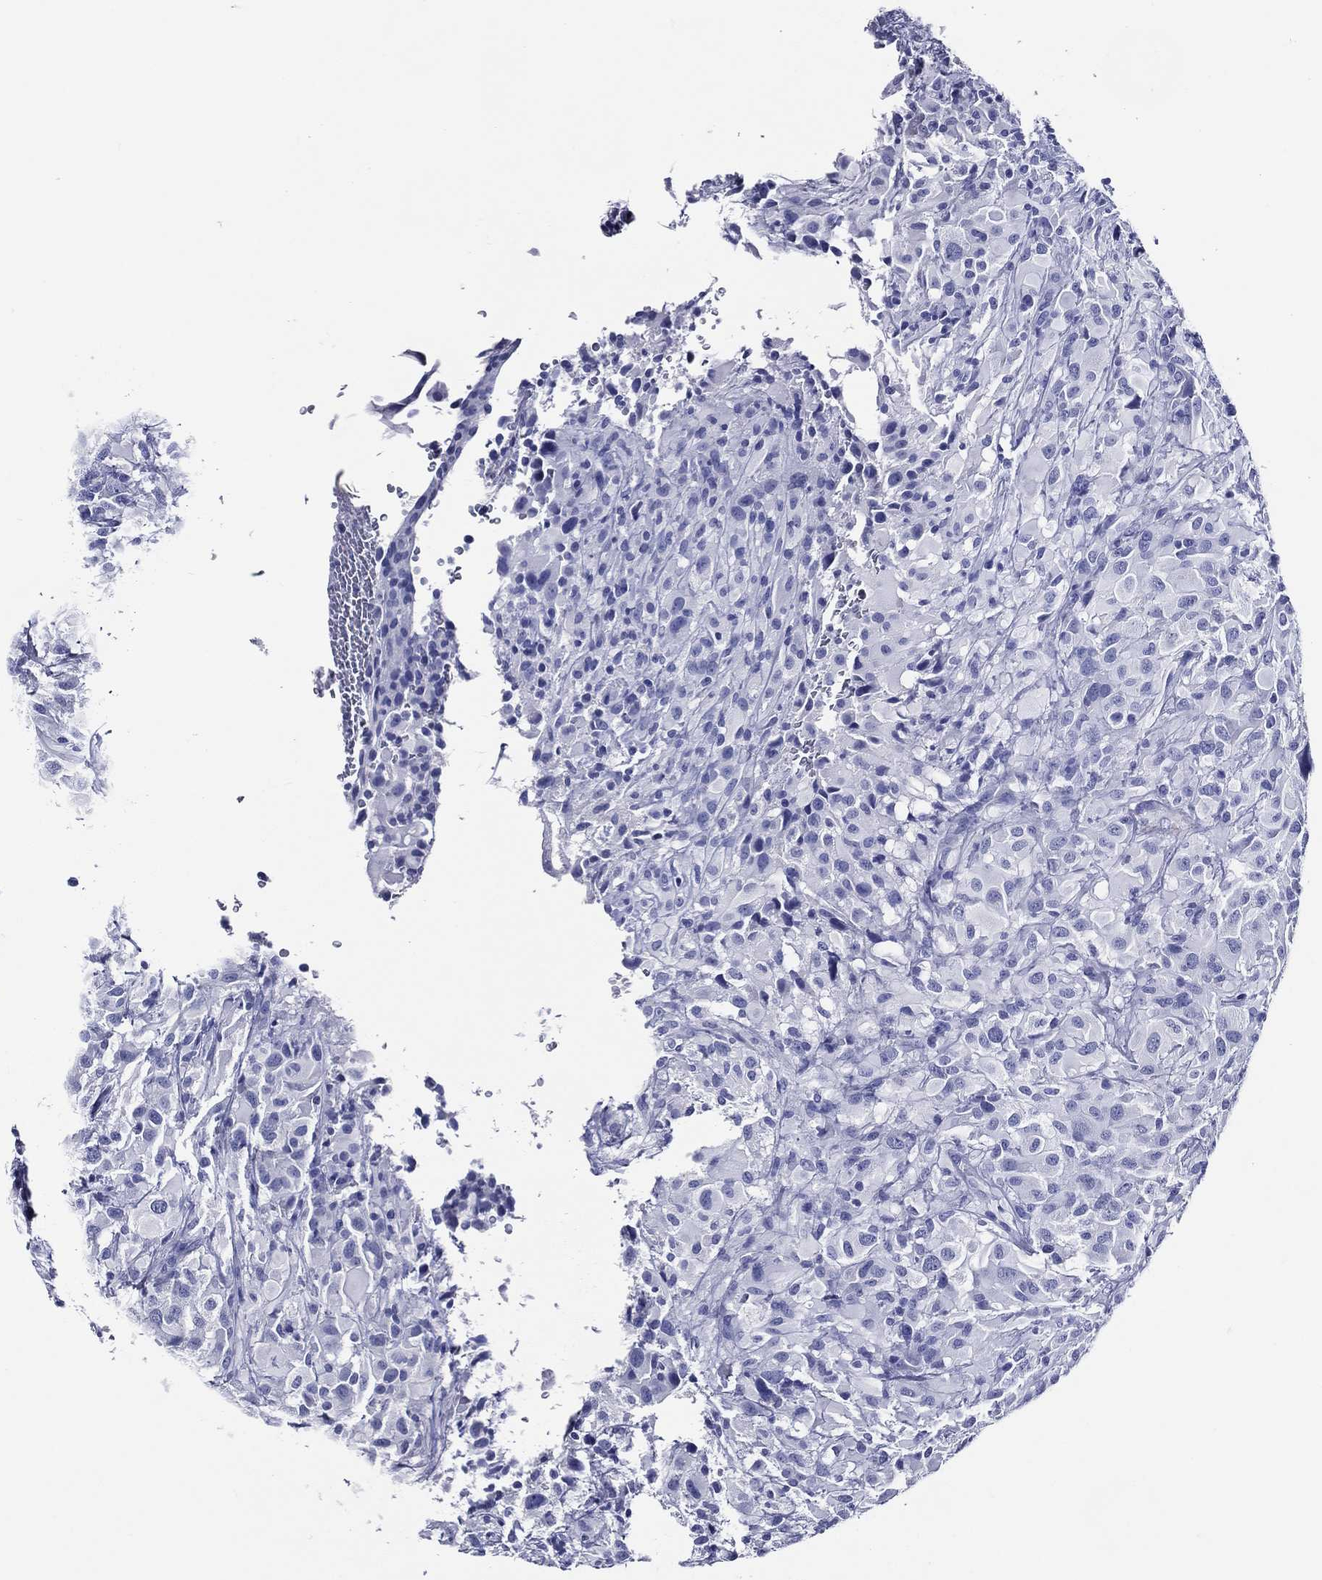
{"staining": {"intensity": "negative", "quantity": "none", "location": "none"}, "tissue": "glioma", "cell_type": "Tumor cells", "image_type": "cancer", "snomed": [{"axis": "morphology", "description": "Glioma, malignant, High grade"}, {"axis": "topography", "description": "Cerebral cortex"}], "caption": "There is no significant positivity in tumor cells of glioma.", "gene": "ACE2", "patient": {"sex": "male", "age": 35}}